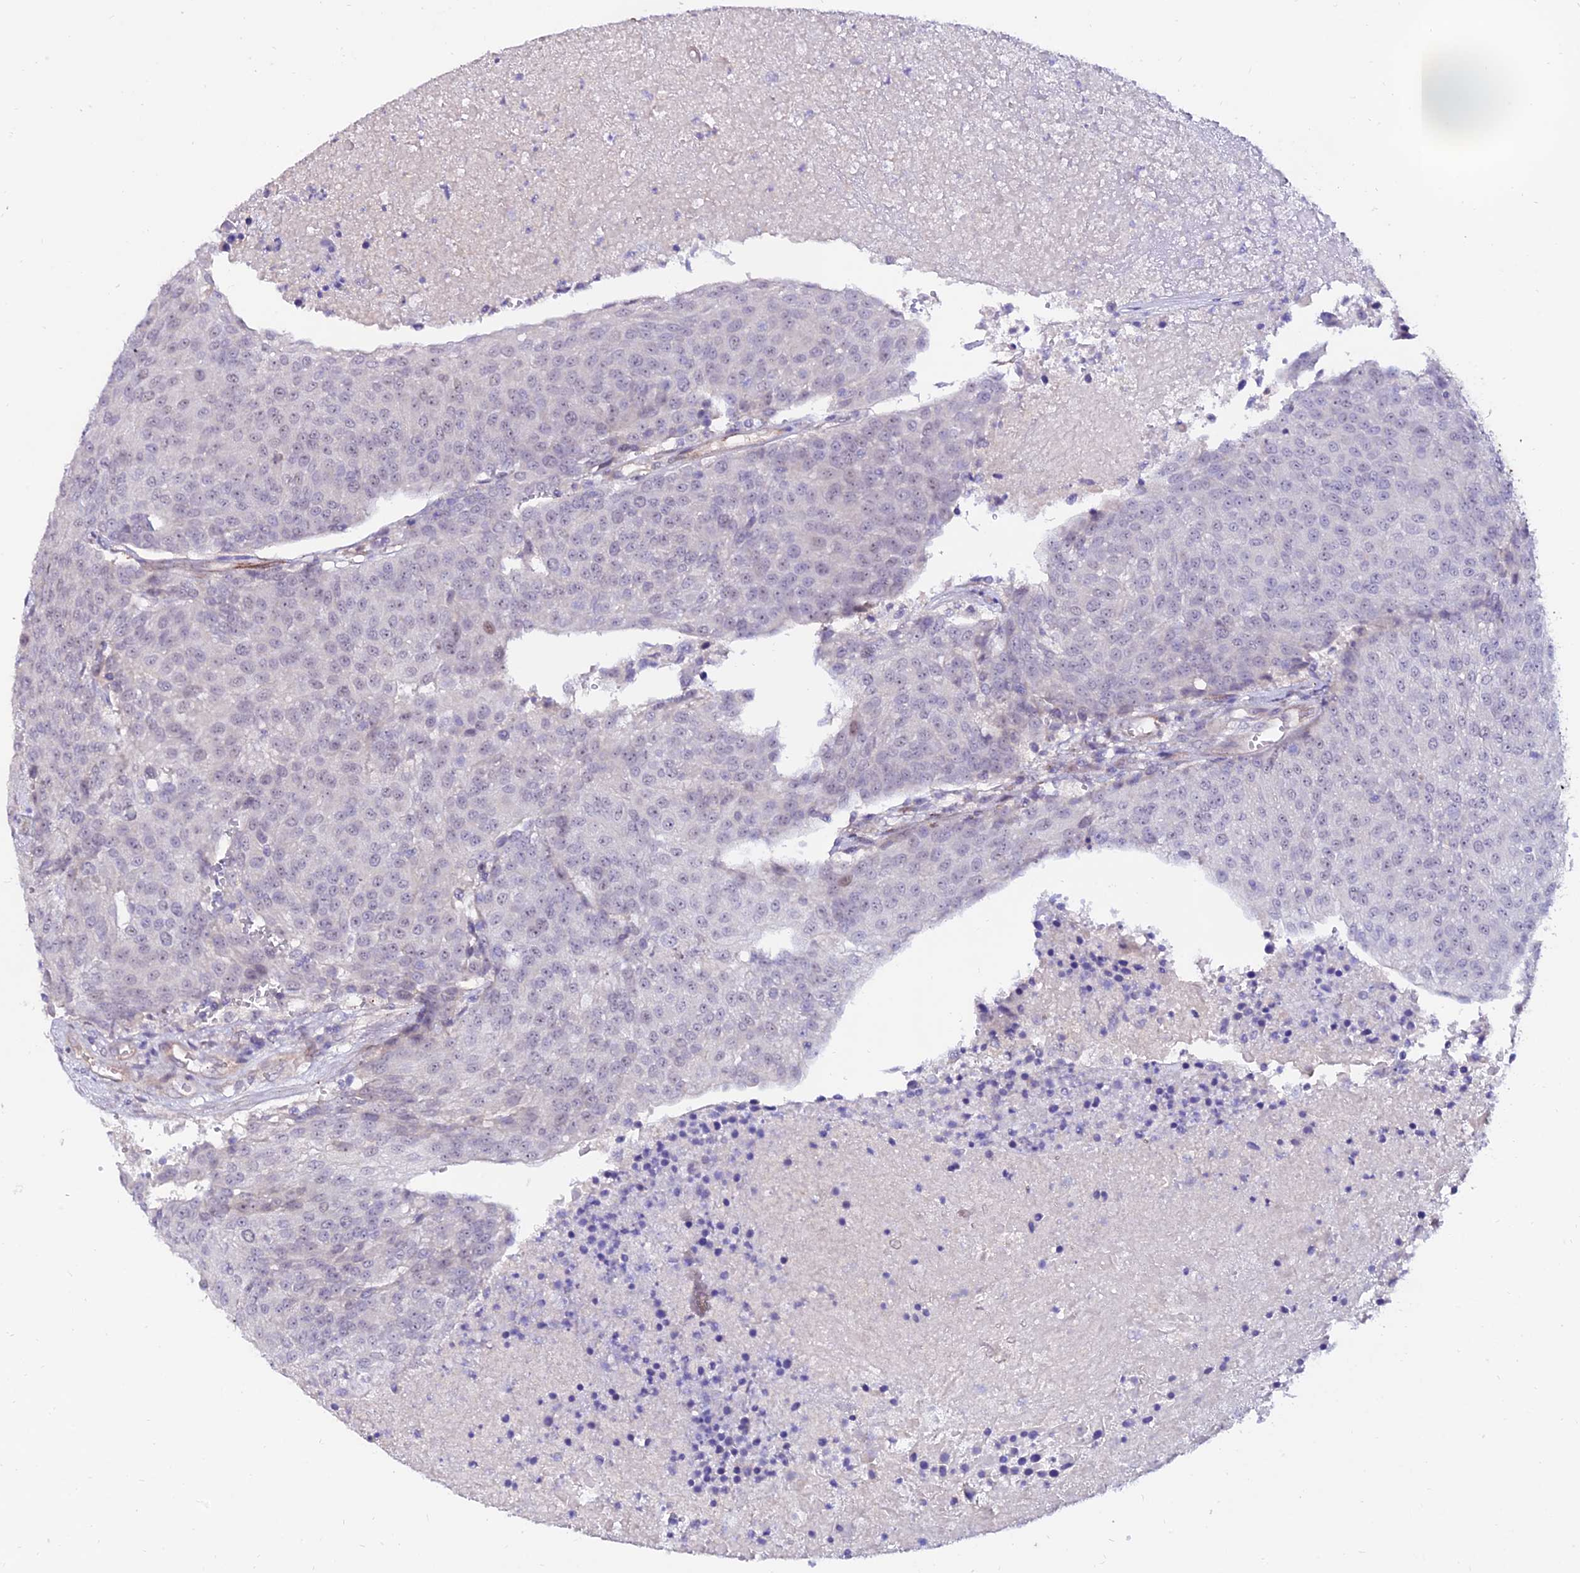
{"staining": {"intensity": "negative", "quantity": "none", "location": "none"}, "tissue": "urothelial cancer", "cell_type": "Tumor cells", "image_type": "cancer", "snomed": [{"axis": "morphology", "description": "Urothelial carcinoma, High grade"}, {"axis": "topography", "description": "Urinary bladder"}], "caption": "Tumor cells are negative for protein expression in human high-grade urothelial carcinoma. (IHC, brightfield microscopy, high magnification).", "gene": "ALDH3B2", "patient": {"sex": "female", "age": 85}}